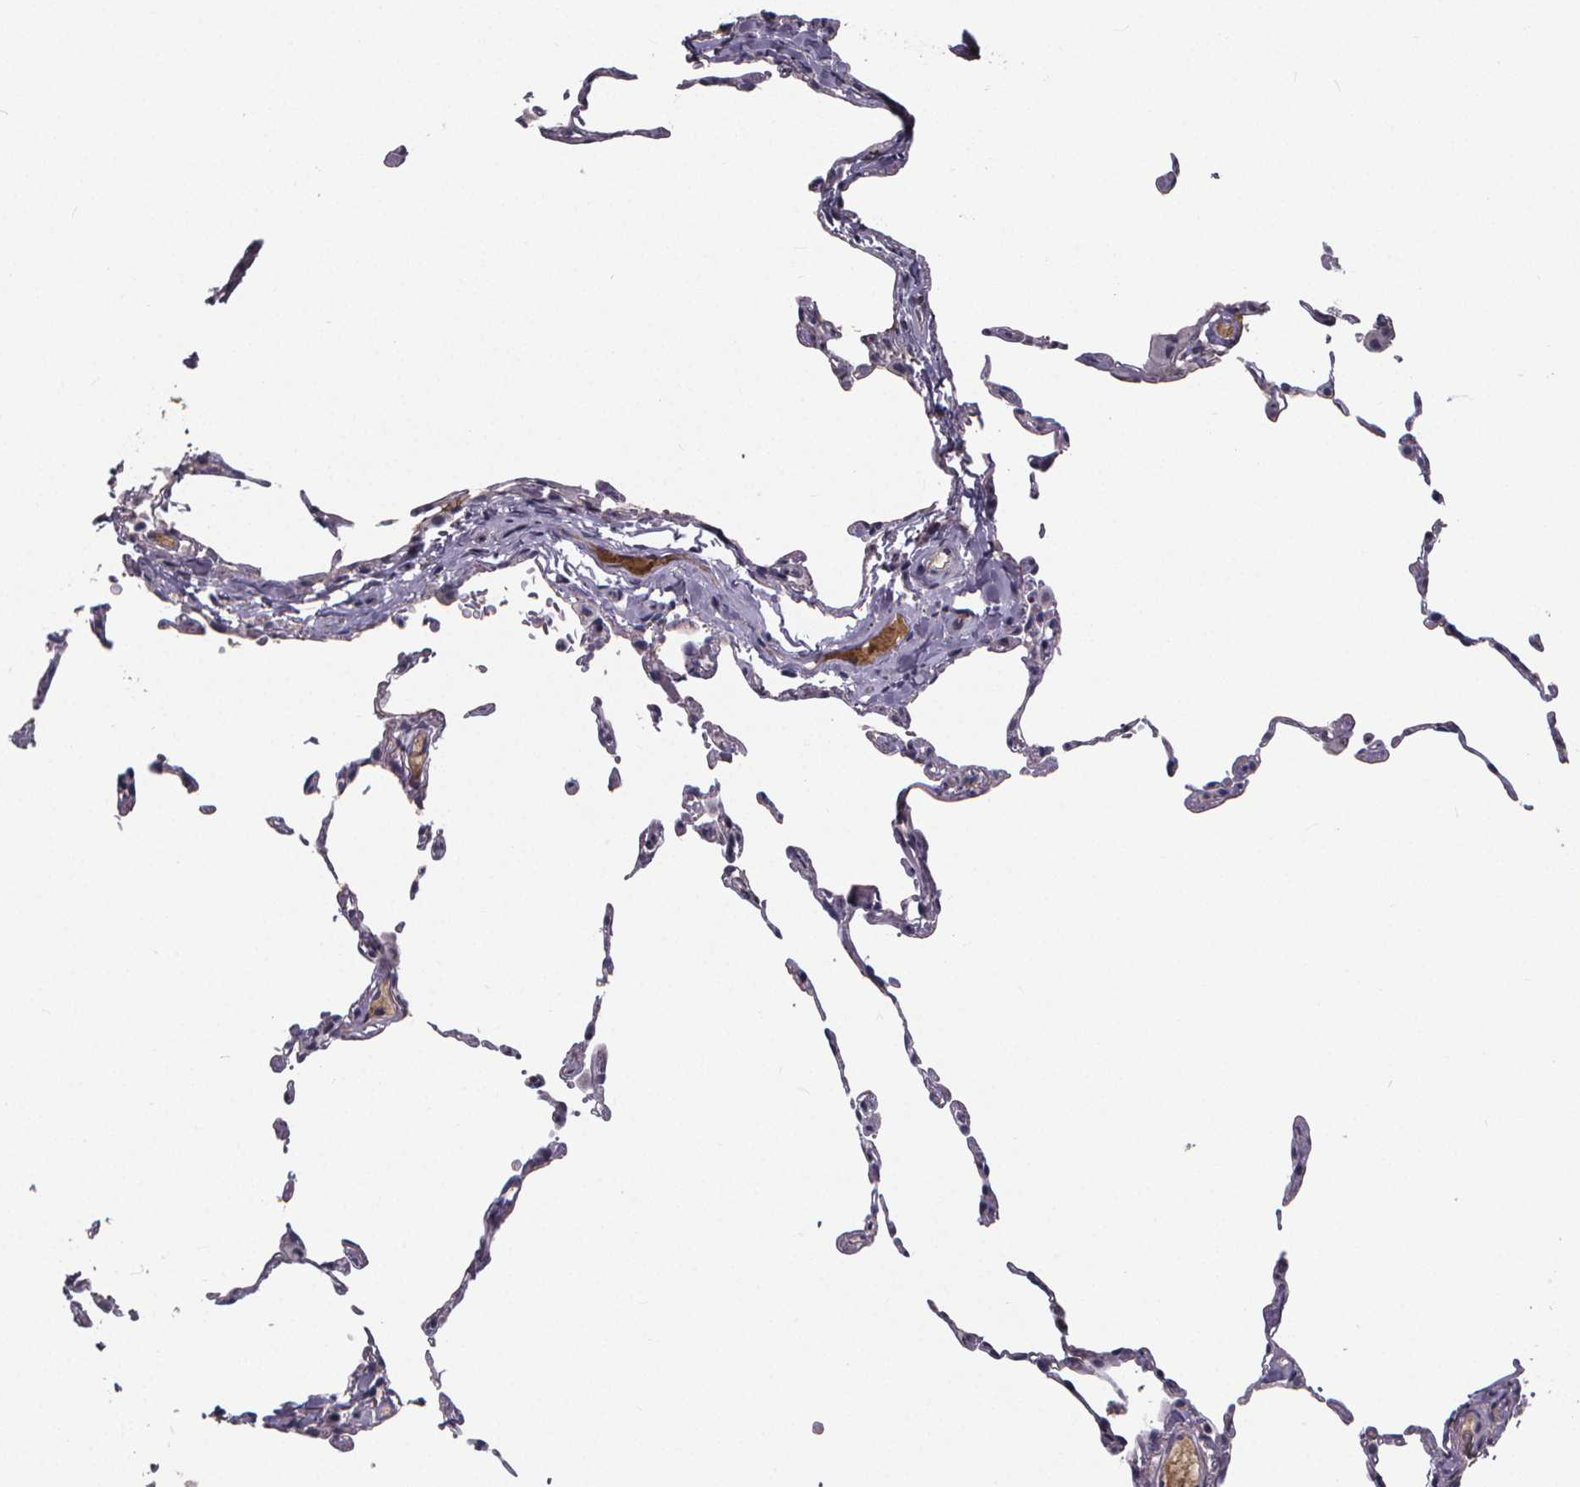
{"staining": {"intensity": "negative", "quantity": "none", "location": "none"}, "tissue": "lung", "cell_type": "Alveolar cells", "image_type": "normal", "snomed": [{"axis": "morphology", "description": "Normal tissue, NOS"}, {"axis": "topography", "description": "Lung"}], "caption": "This histopathology image is of unremarkable lung stained with immunohistochemistry to label a protein in brown with the nuclei are counter-stained blue. There is no staining in alveolar cells.", "gene": "AGT", "patient": {"sex": "female", "age": 57}}